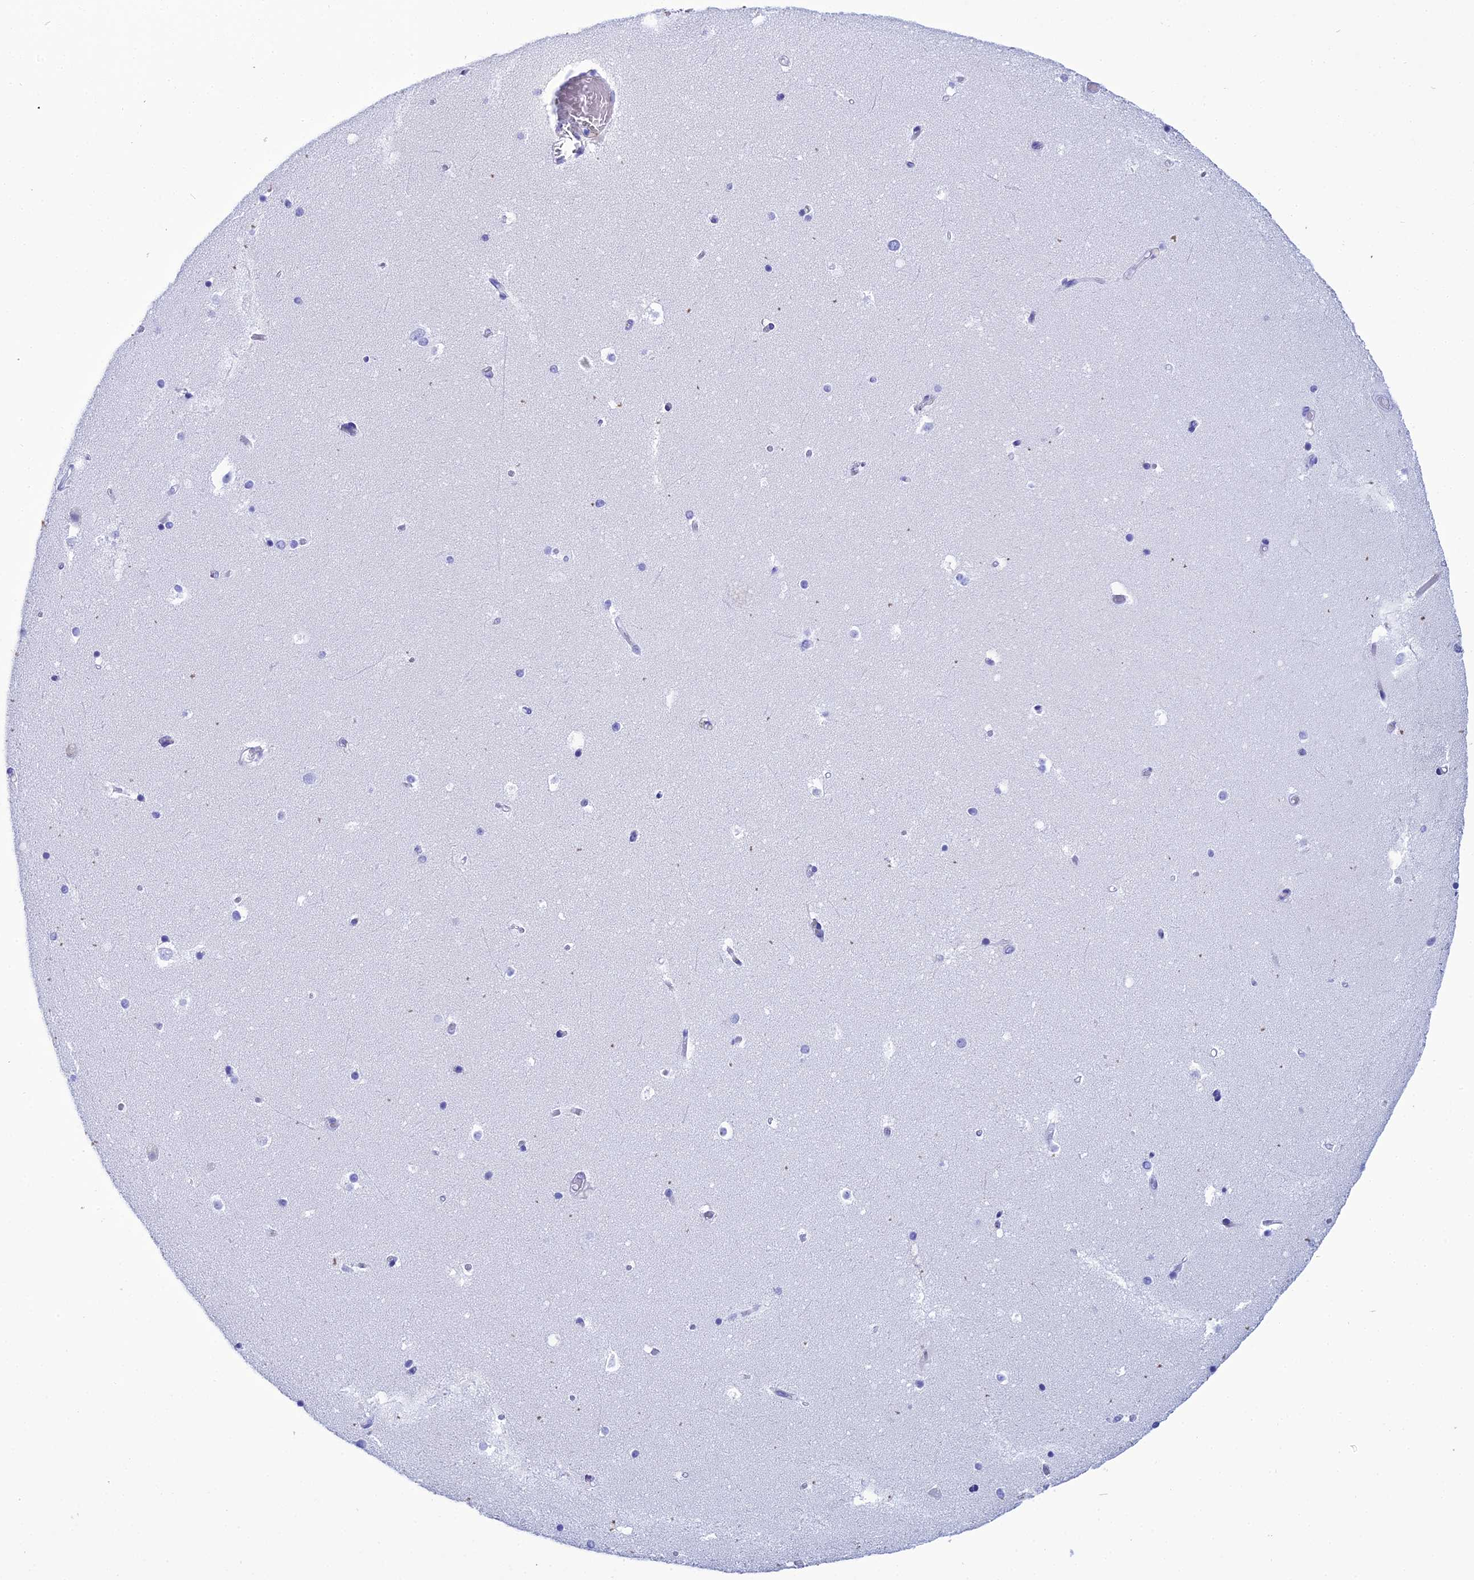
{"staining": {"intensity": "negative", "quantity": "none", "location": "none"}, "tissue": "hippocampus", "cell_type": "Glial cells", "image_type": "normal", "snomed": [{"axis": "morphology", "description": "Normal tissue, NOS"}, {"axis": "topography", "description": "Hippocampus"}], "caption": "A histopathology image of human hippocampus is negative for staining in glial cells. (DAB (3,3'-diaminobenzidine) immunohistochemistry (IHC) with hematoxylin counter stain).", "gene": "CELA3A", "patient": {"sex": "female", "age": 52}}